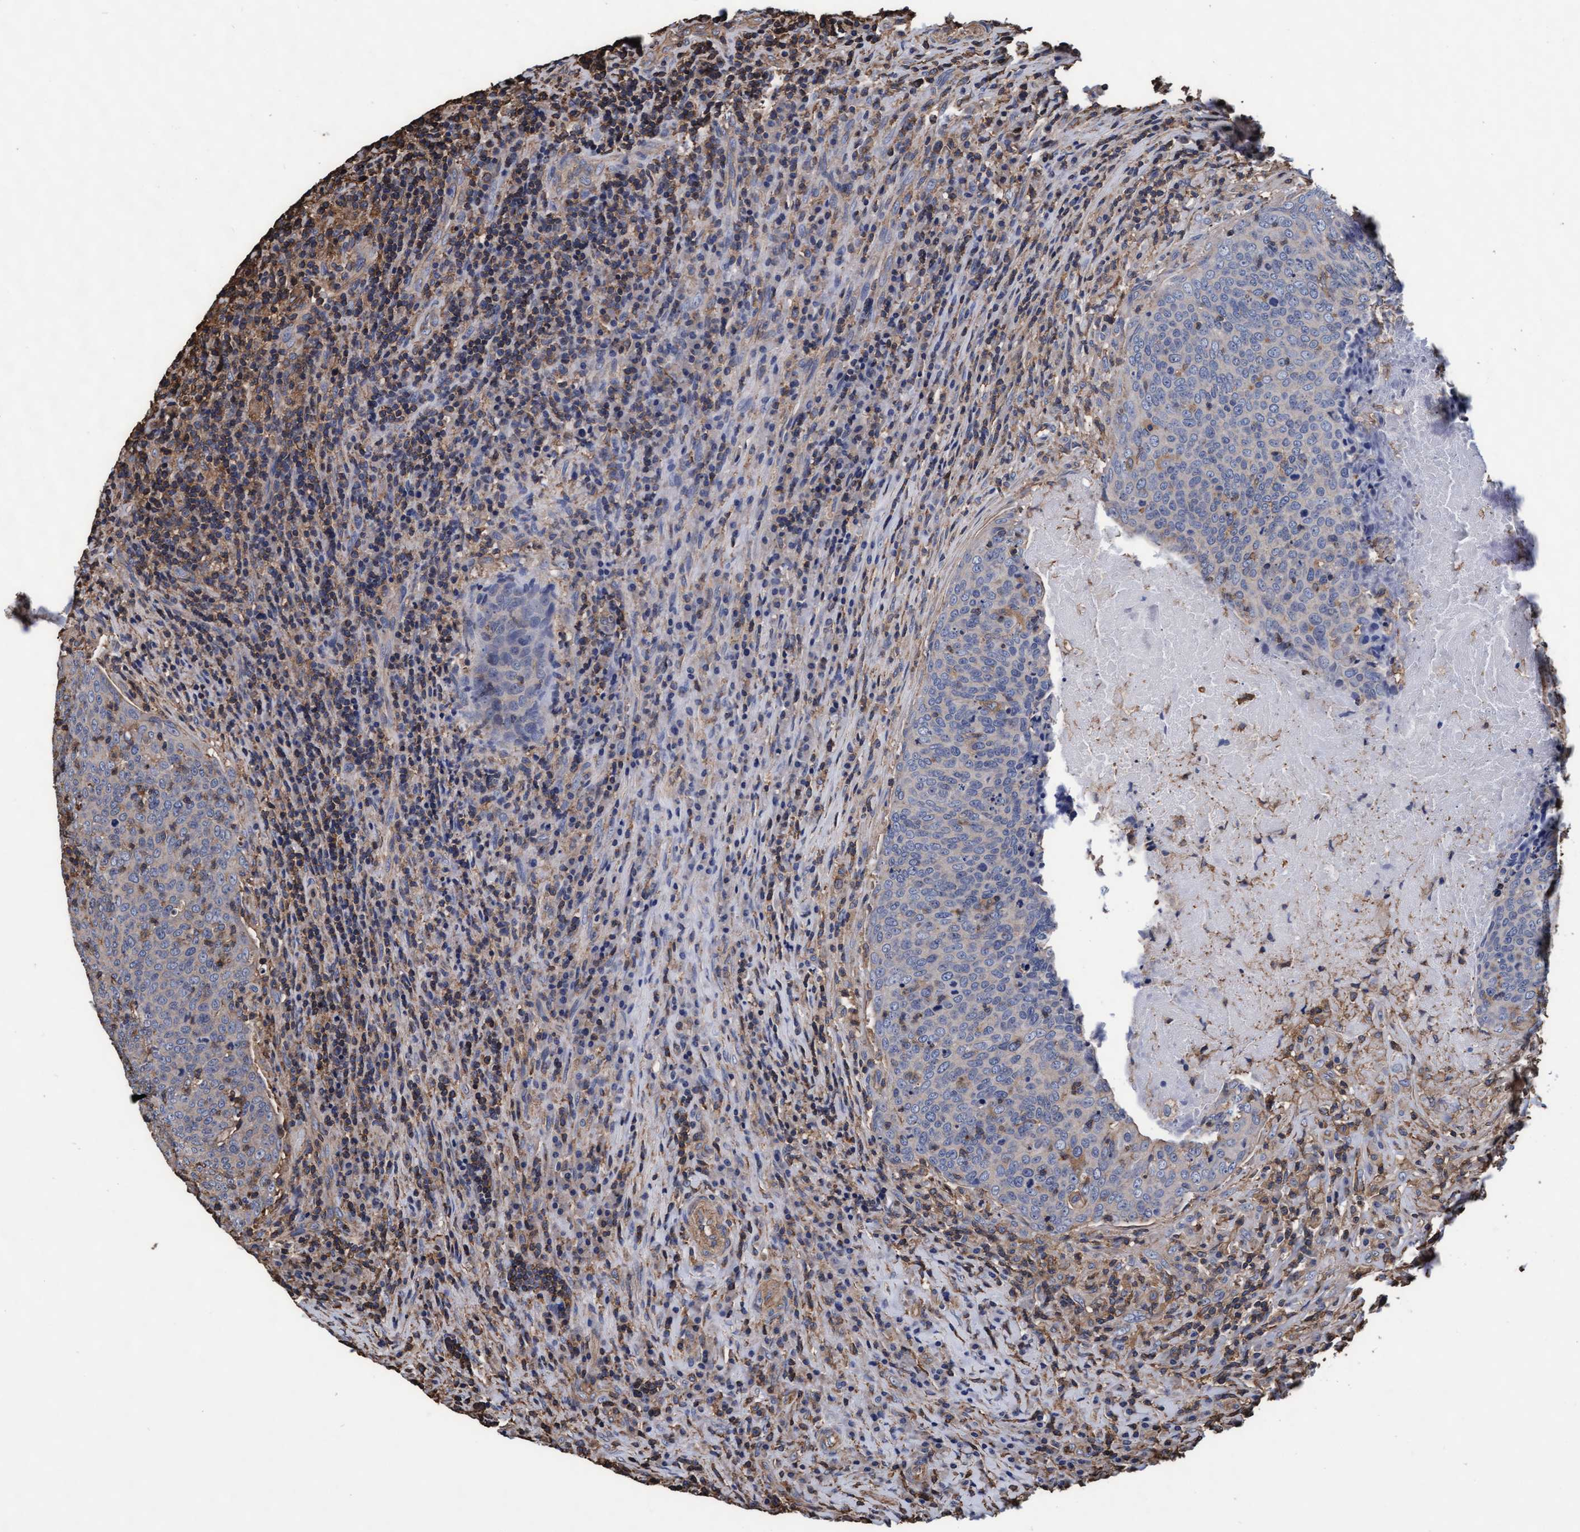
{"staining": {"intensity": "negative", "quantity": "none", "location": "none"}, "tissue": "head and neck cancer", "cell_type": "Tumor cells", "image_type": "cancer", "snomed": [{"axis": "morphology", "description": "Squamous cell carcinoma, NOS"}, {"axis": "morphology", "description": "Squamous cell carcinoma, metastatic, NOS"}, {"axis": "topography", "description": "Lymph node"}, {"axis": "topography", "description": "Head-Neck"}], "caption": "This is an IHC image of metastatic squamous cell carcinoma (head and neck). There is no expression in tumor cells.", "gene": "GRHPR", "patient": {"sex": "male", "age": 62}}